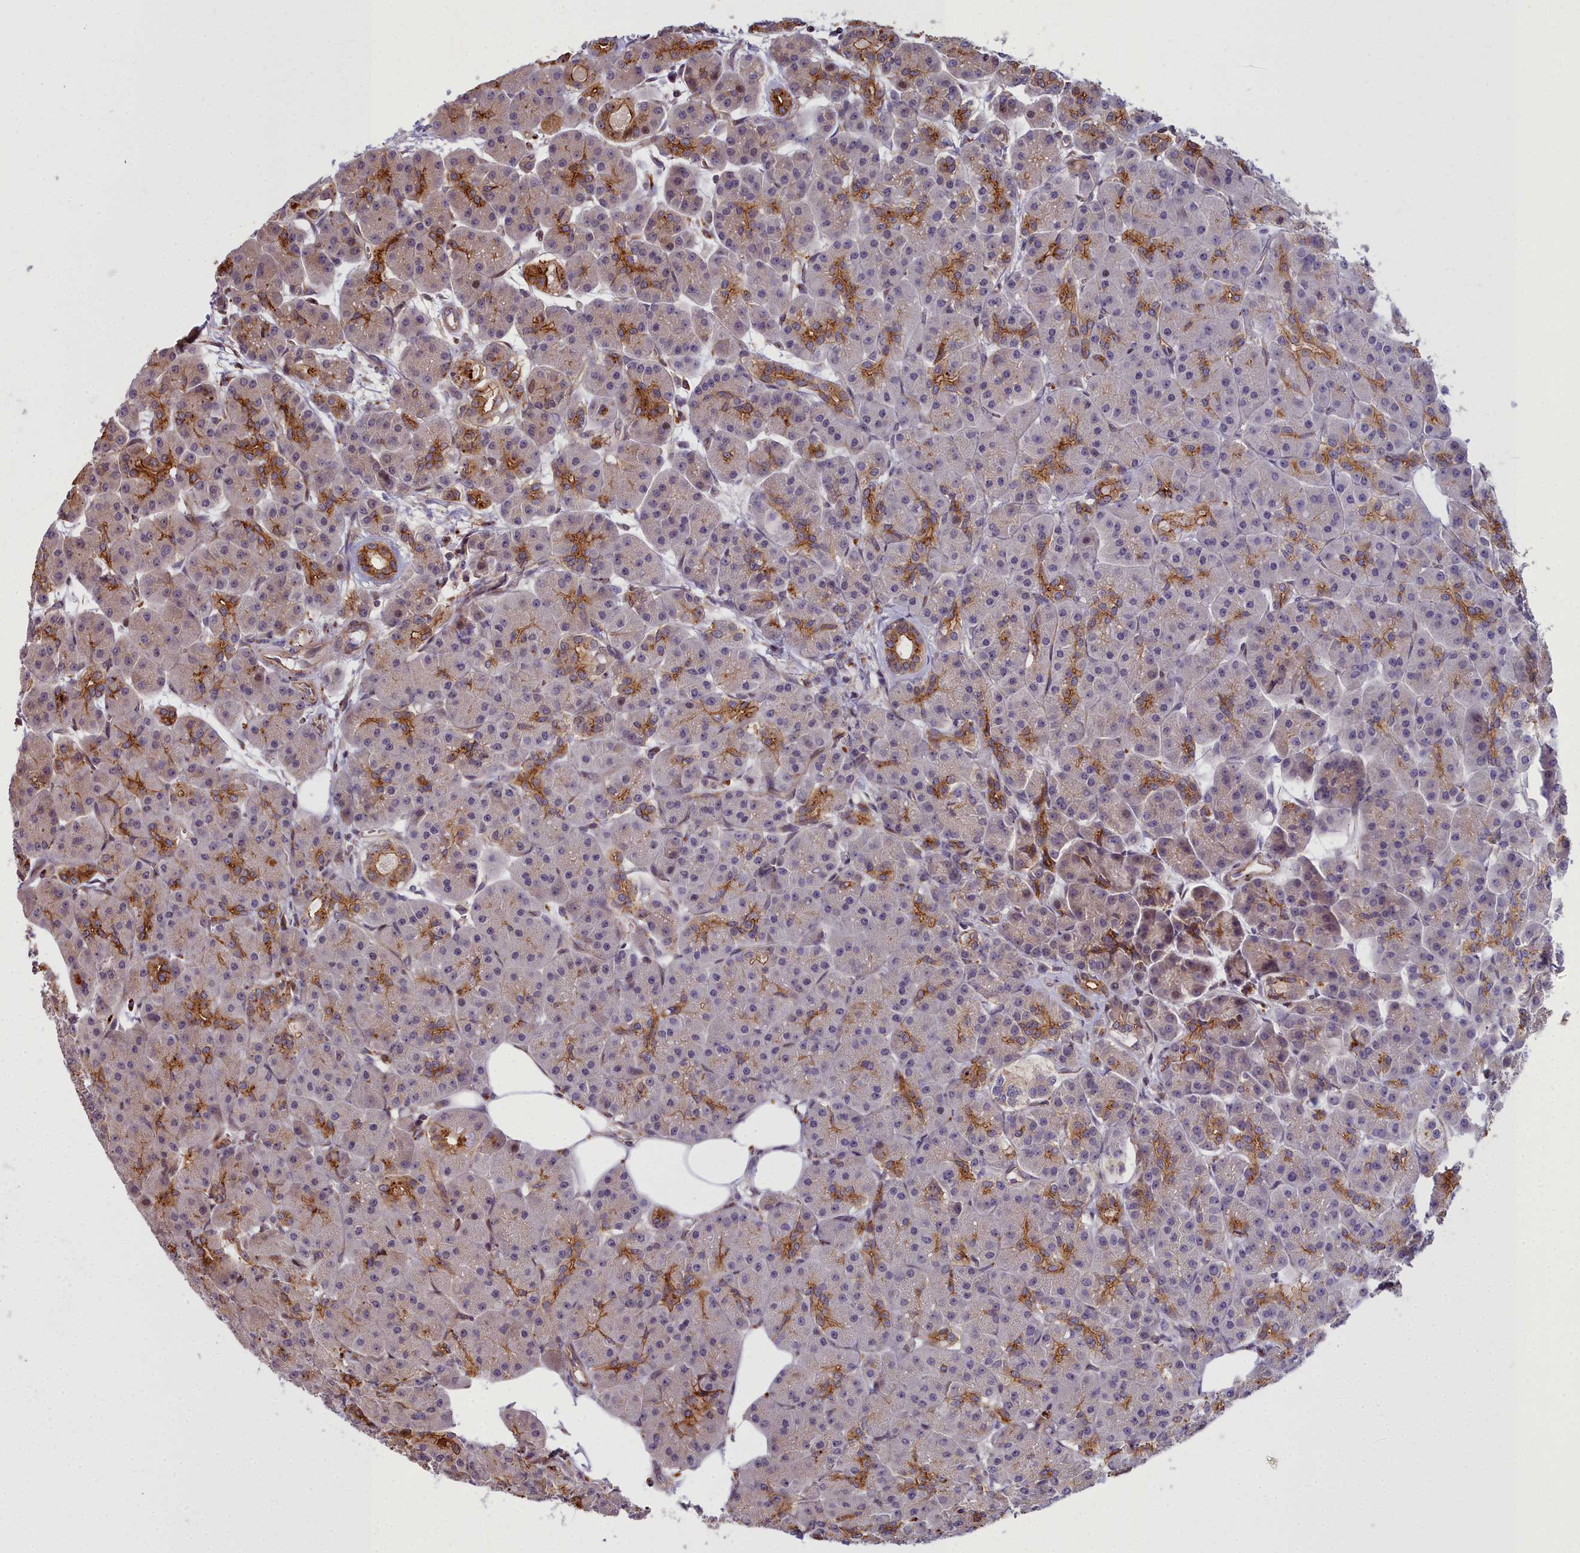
{"staining": {"intensity": "strong", "quantity": "25%-75%", "location": "cytoplasmic/membranous"}, "tissue": "pancreas", "cell_type": "Exocrine glandular cells", "image_type": "normal", "snomed": [{"axis": "morphology", "description": "Normal tissue, NOS"}, {"axis": "topography", "description": "Pancreas"}], "caption": "Immunohistochemistry staining of benign pancreas, which demonstrates high levels of strong cytoplasmic/membranous expression in about 25%-75% of exocrine glandular cells indicating strong cytoplasmic/membranous protein positivity. The staining was performed using DAB (brown) for protein detection and nuclei were counterstained in hematoxylin (blue).", "gene": "GLYATL3", "patient": {"sex": "male", "age": 63}}